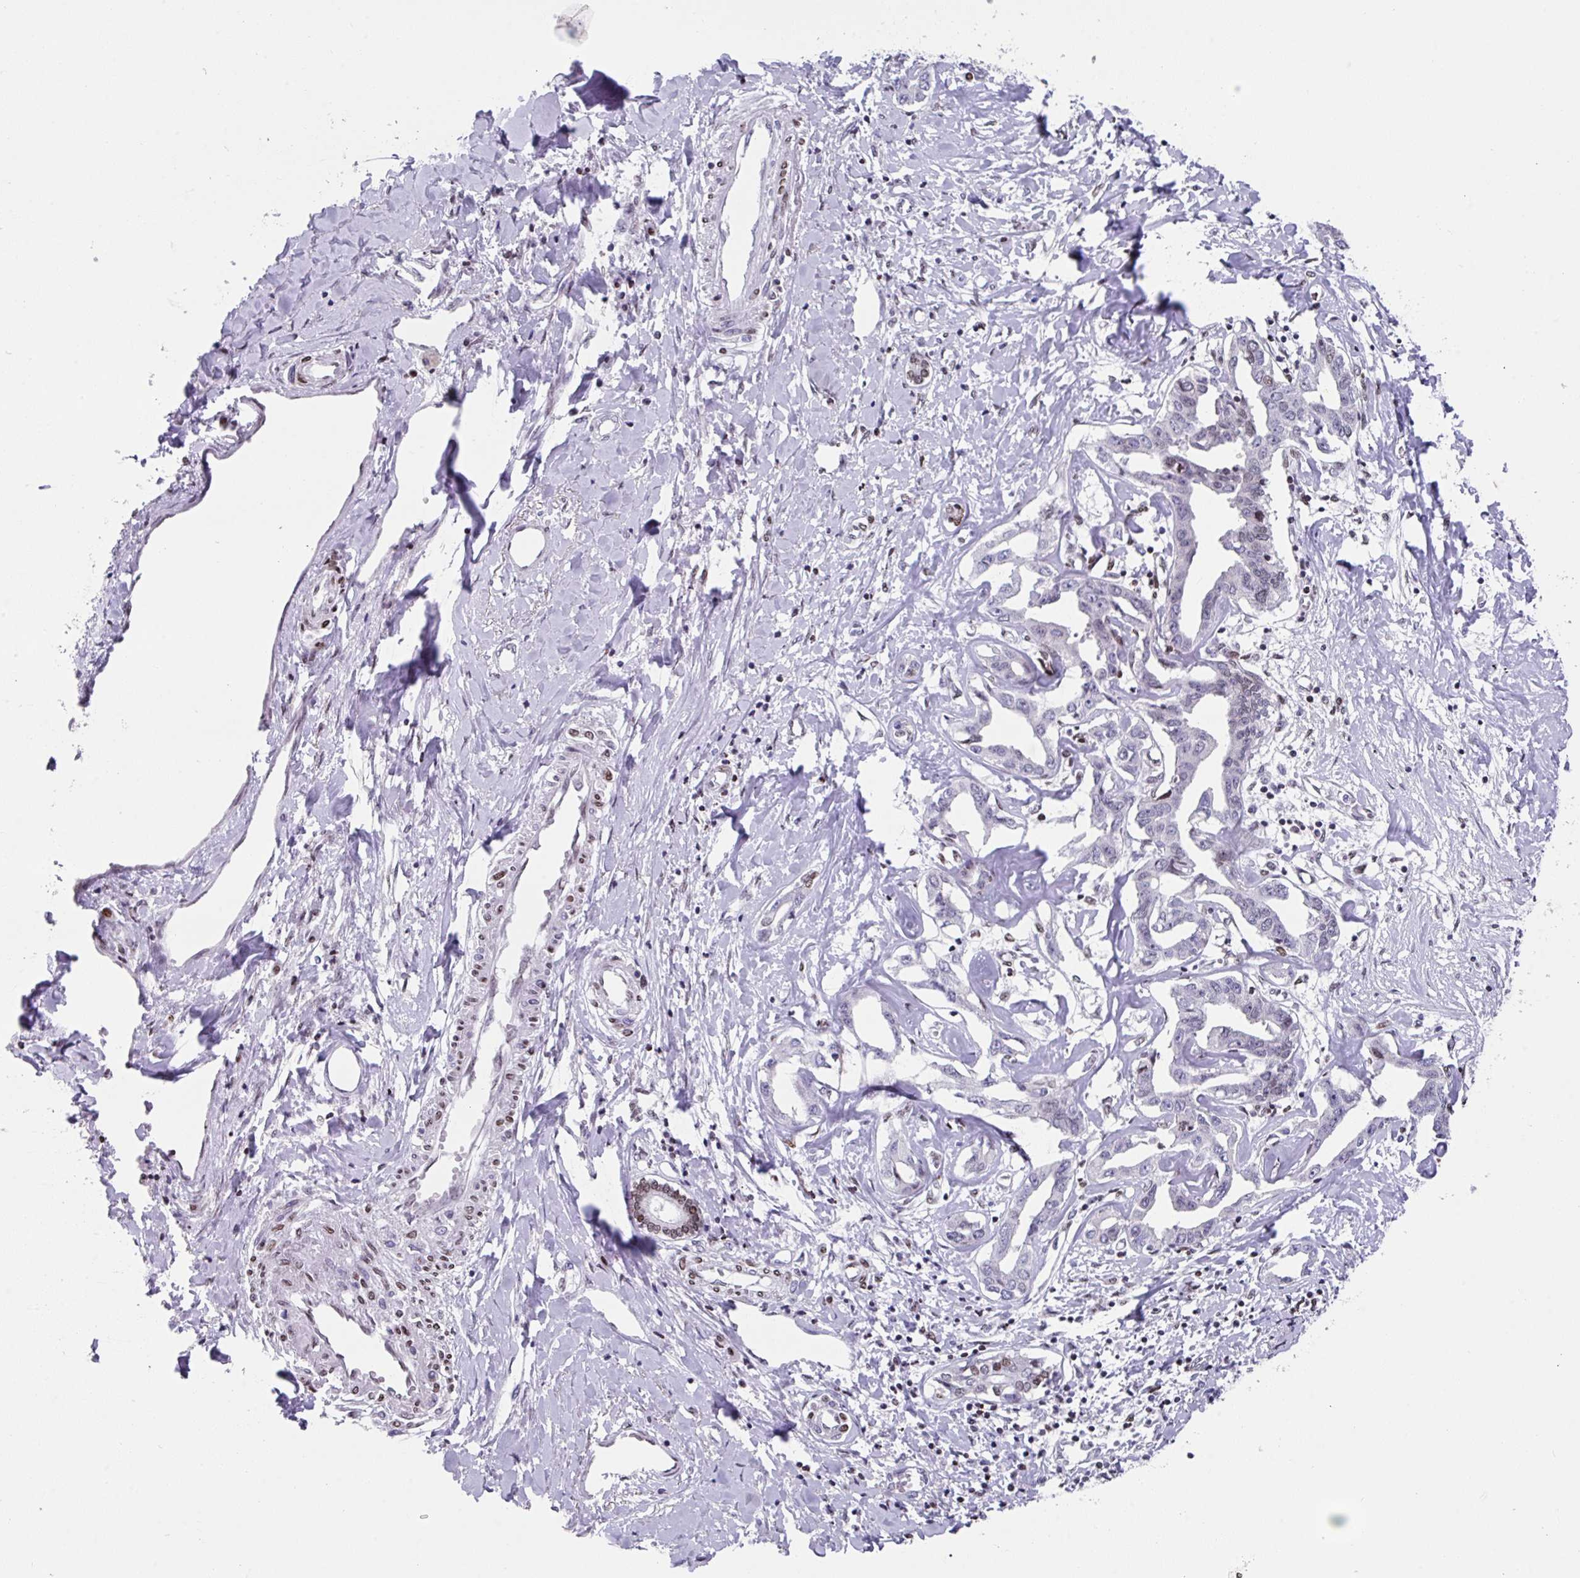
{"staining": {"intensity": "moderate", "quantity": "<25%", "location": "nuclear"}, "tissue": "liver cancer", "cell_type": "Tumor cells", "image_type": "cancer", "snomed": [{"axis": "morphology", "description": "Cholangiocarcinoma"}, {"axis": "topography", "description": "Liver"}], "caption": "Immunohistochemical staining of human liver cancer (cholangiocarcinoma) displays low levels of moderate nuclear protein positivity in approximately <25% of tumor cells. (Brightfield microscopy of DAB IHC at high magnification).", "gene": "TCF3", "patient": {"sex": "male", "age": 59}}